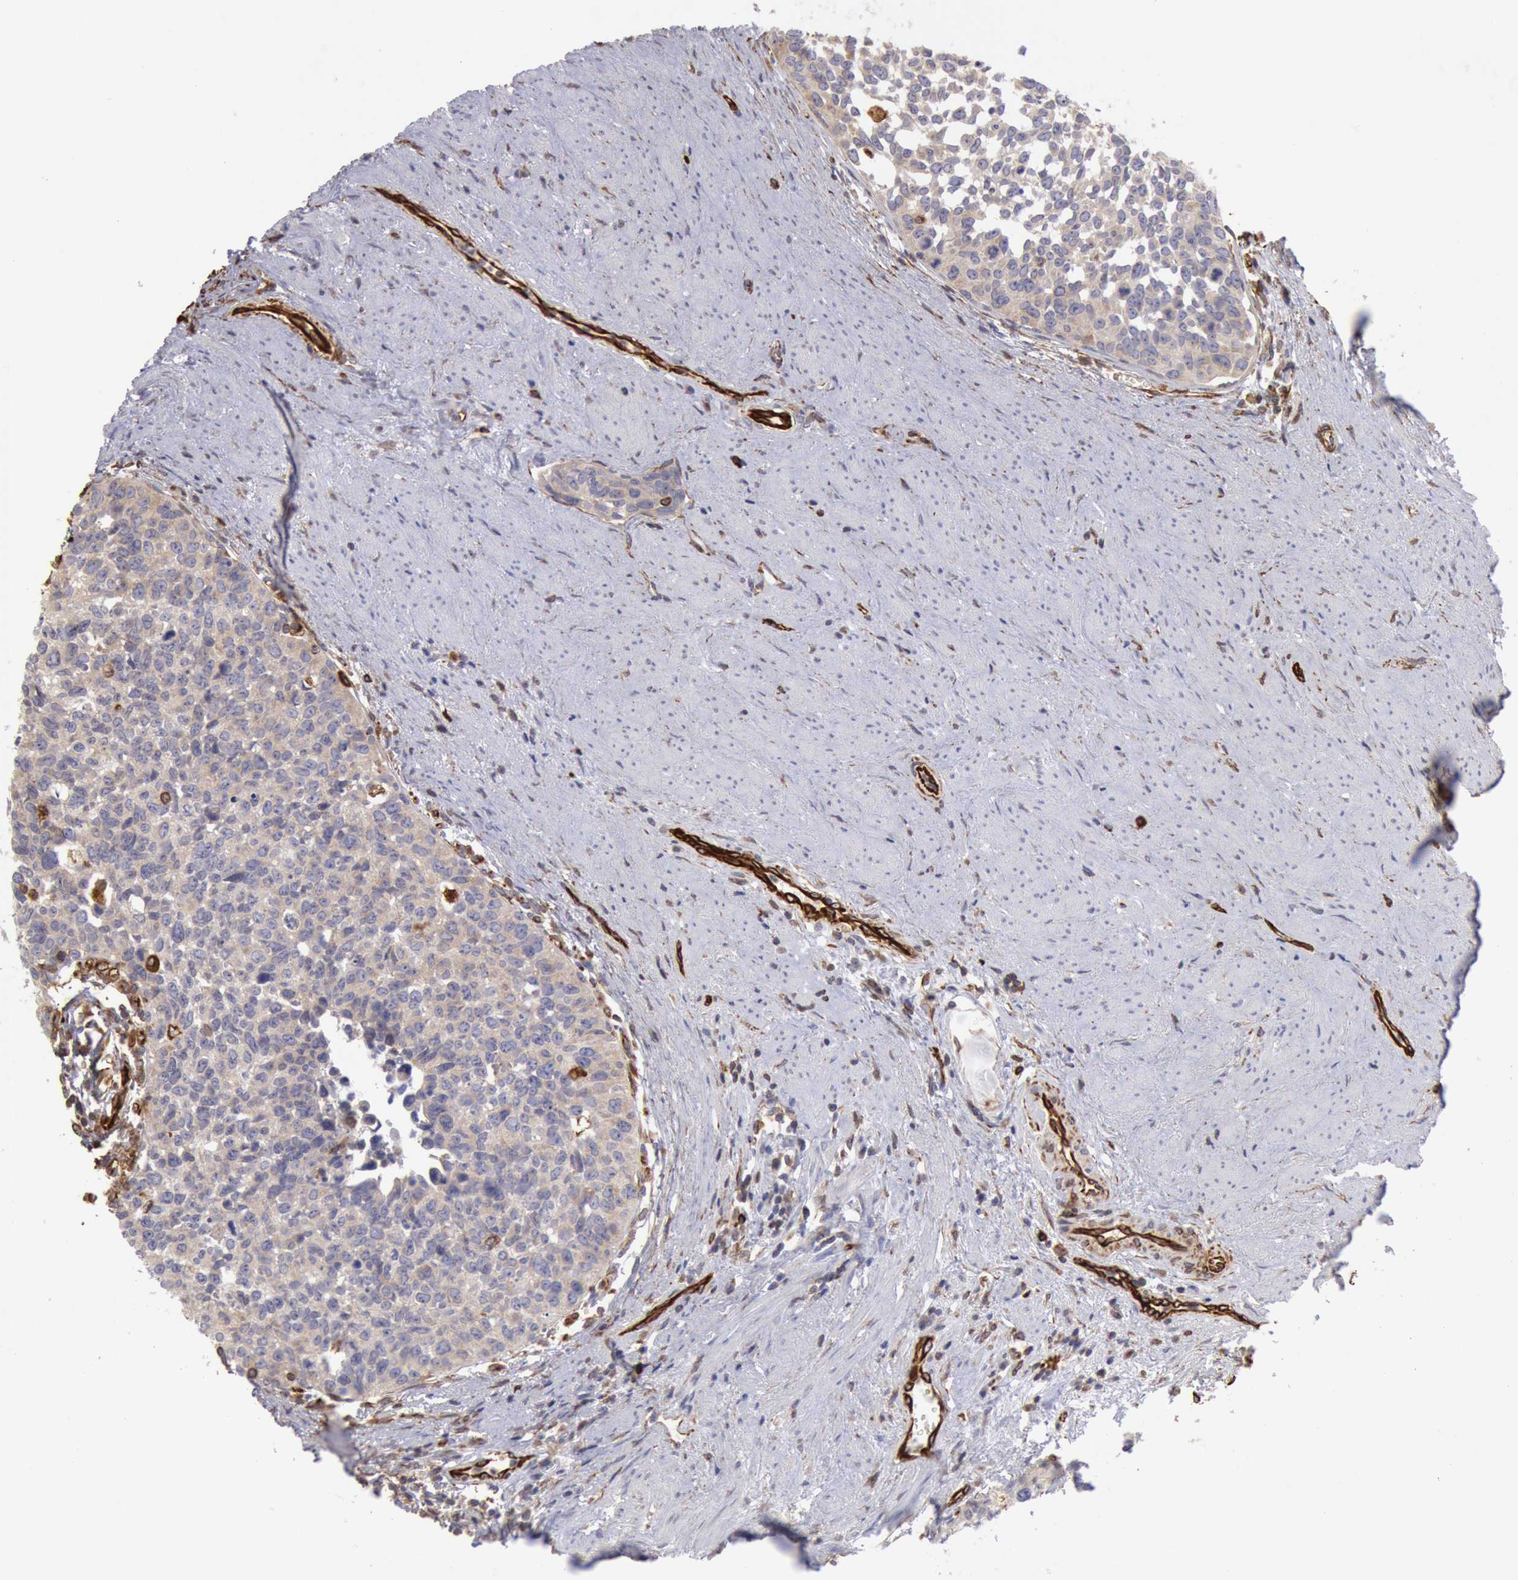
{"staining": {"intensity": "weak", "quantity": ">75%", "location": "cytoplasmic/membranous"}, "tissue": "urothelial cancer", "cell_type": "Tumor cells", "image_type": "cancer", "snomed": [{"axis": "morphology", "description": "Urothelial carcinoma, High grade"}, {"axis": "topography", "description": "Urinary bladder"}], "caption": "Tumor cells show low levels of weak cytoplasmic/membranous positivity in about >75% of cells in human urothelial carcinoma (high-grade).", "gene": "RNF139", "patient": {"sex": "male", "age": 81}}